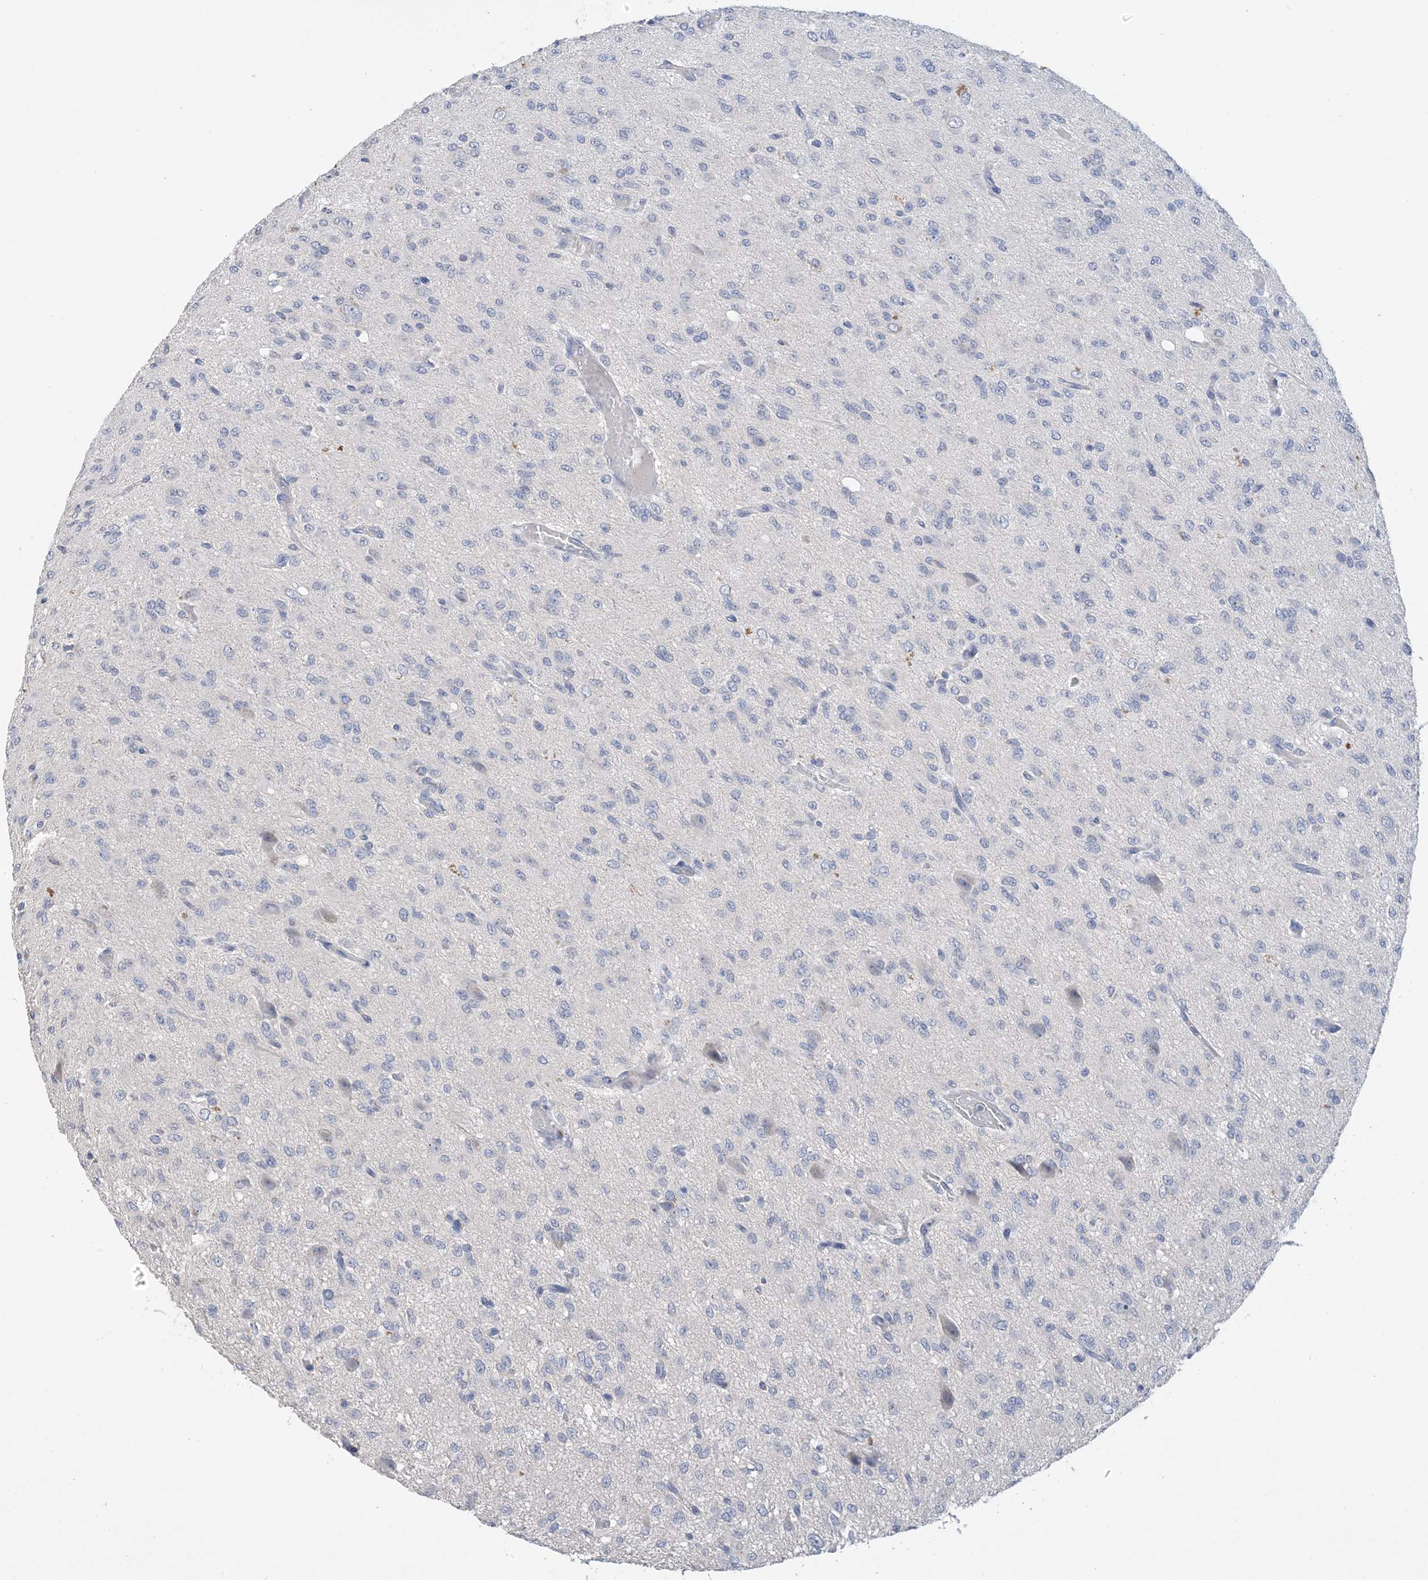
{"staining": {"intensity": "negative", "quantity": "none", "location": "none"}, "tissue": "glioma", "cell_type": "Tumor cells", "image_type": "cancer", "snomed": [{"axis": "morphology", "description": "Glioma, malignant, High grade"}, {"axis": "topography", "description": "Brain"}], "caption": "Immunohistochemistry micrograph of glioma stained for a protein (brown), which displays no expression in tumor cells.", "gene": "DSC3", "patient": {"sex": "female", "age": 59}}